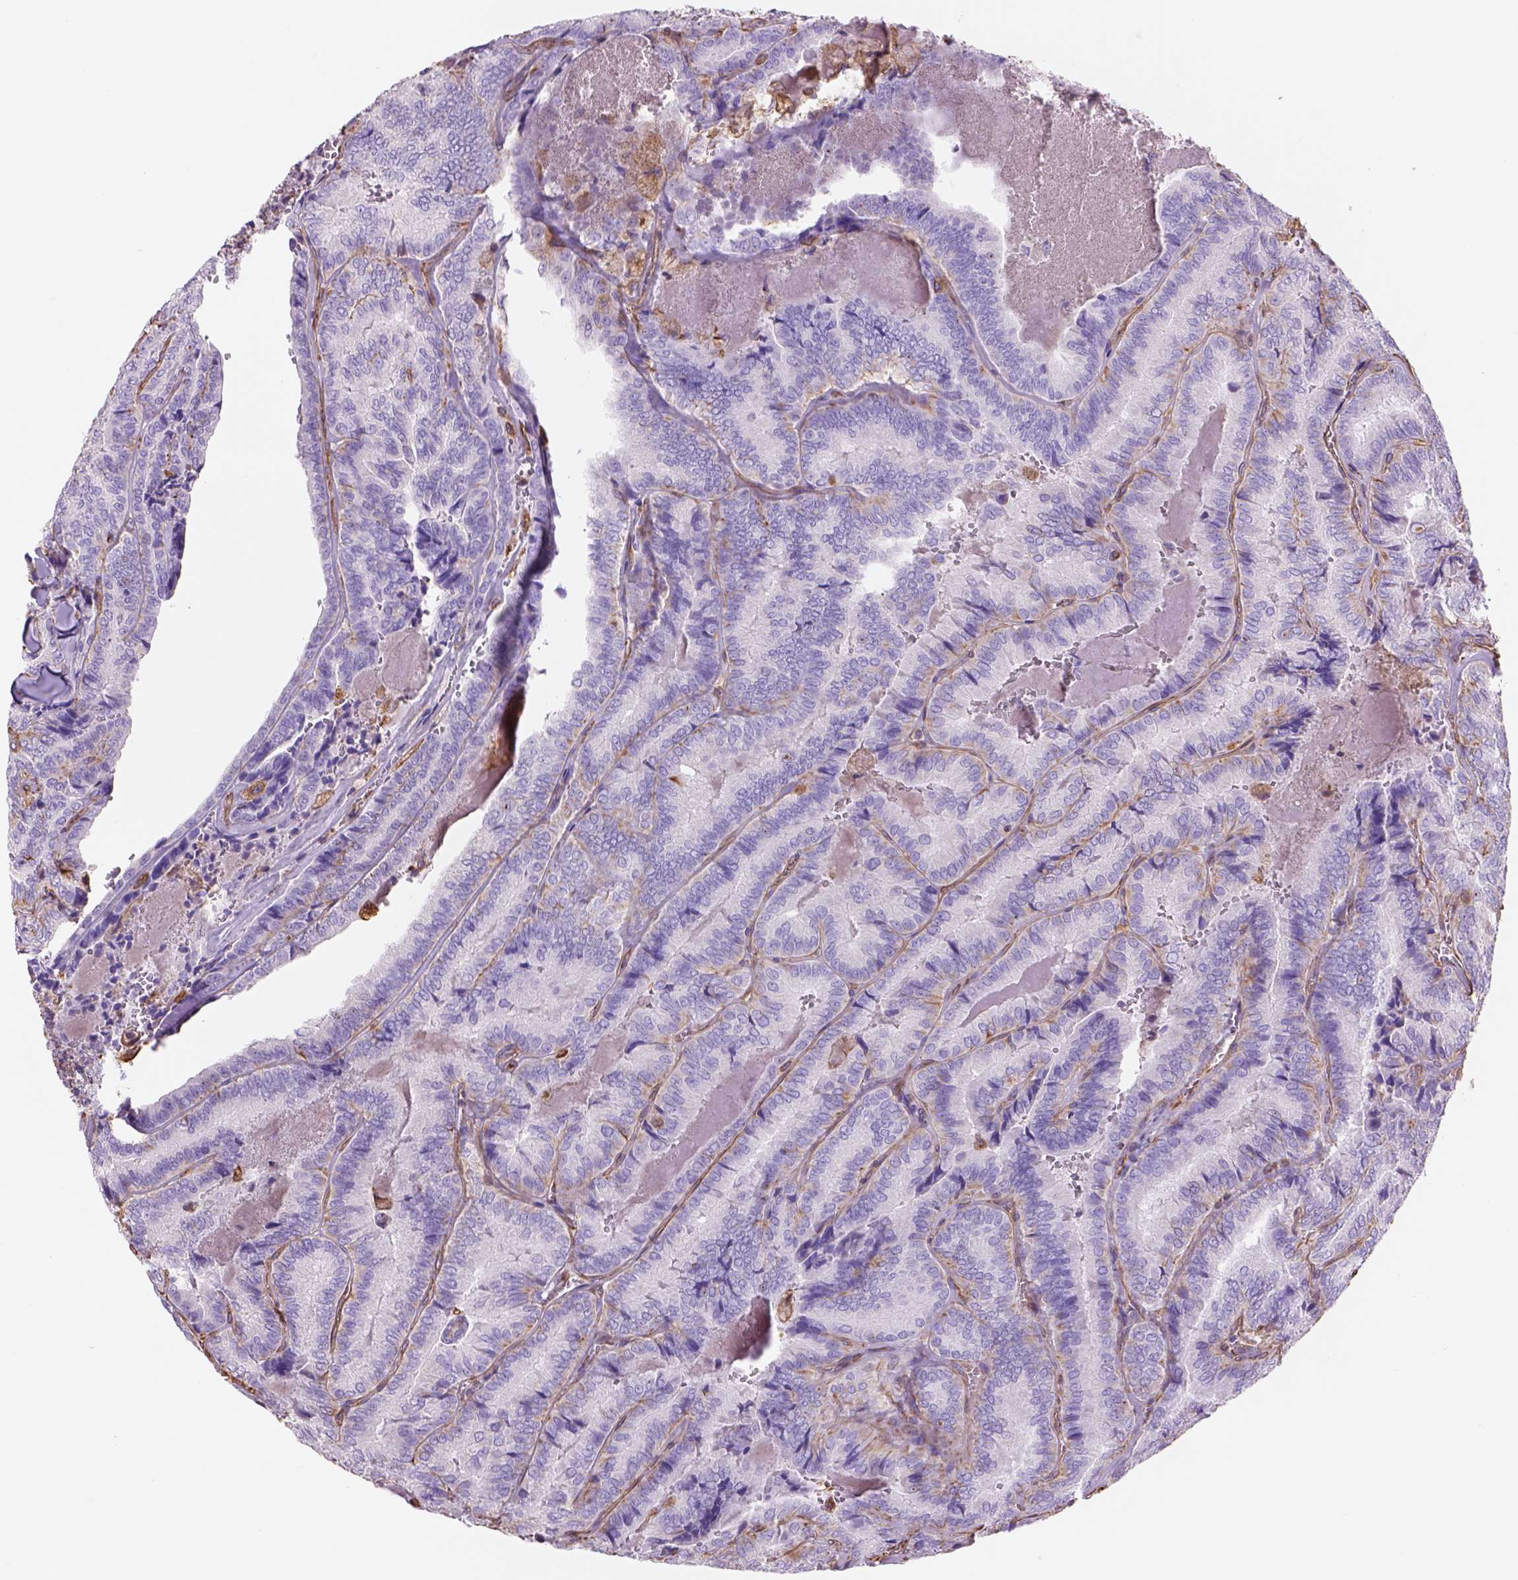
{"staining": {"intensity": "weak", "quantity": ">75%", "location": "cytoplasmic/membranous"}, "tissue": "thyroid cancer", "cell_type": "Tumor cells", "image_type": "cancer", "snomed": [{"axis": "morphology", "description": "Papillary adenocarcinoma, NOS"}, {"axis": "topography", "description": "Thyroid gland"}], "caption": "Immunohistochemistry (DAB) staining of human papillary adenocarcinoma (thyroid) shows weak cytoplasmic/membranous protein expression in about >75% of tumor cells. (IHC, brightfield microscopy, high magnification).", "gene": "ZZZ3", "patient": {"sex": "female", "age": 75}}